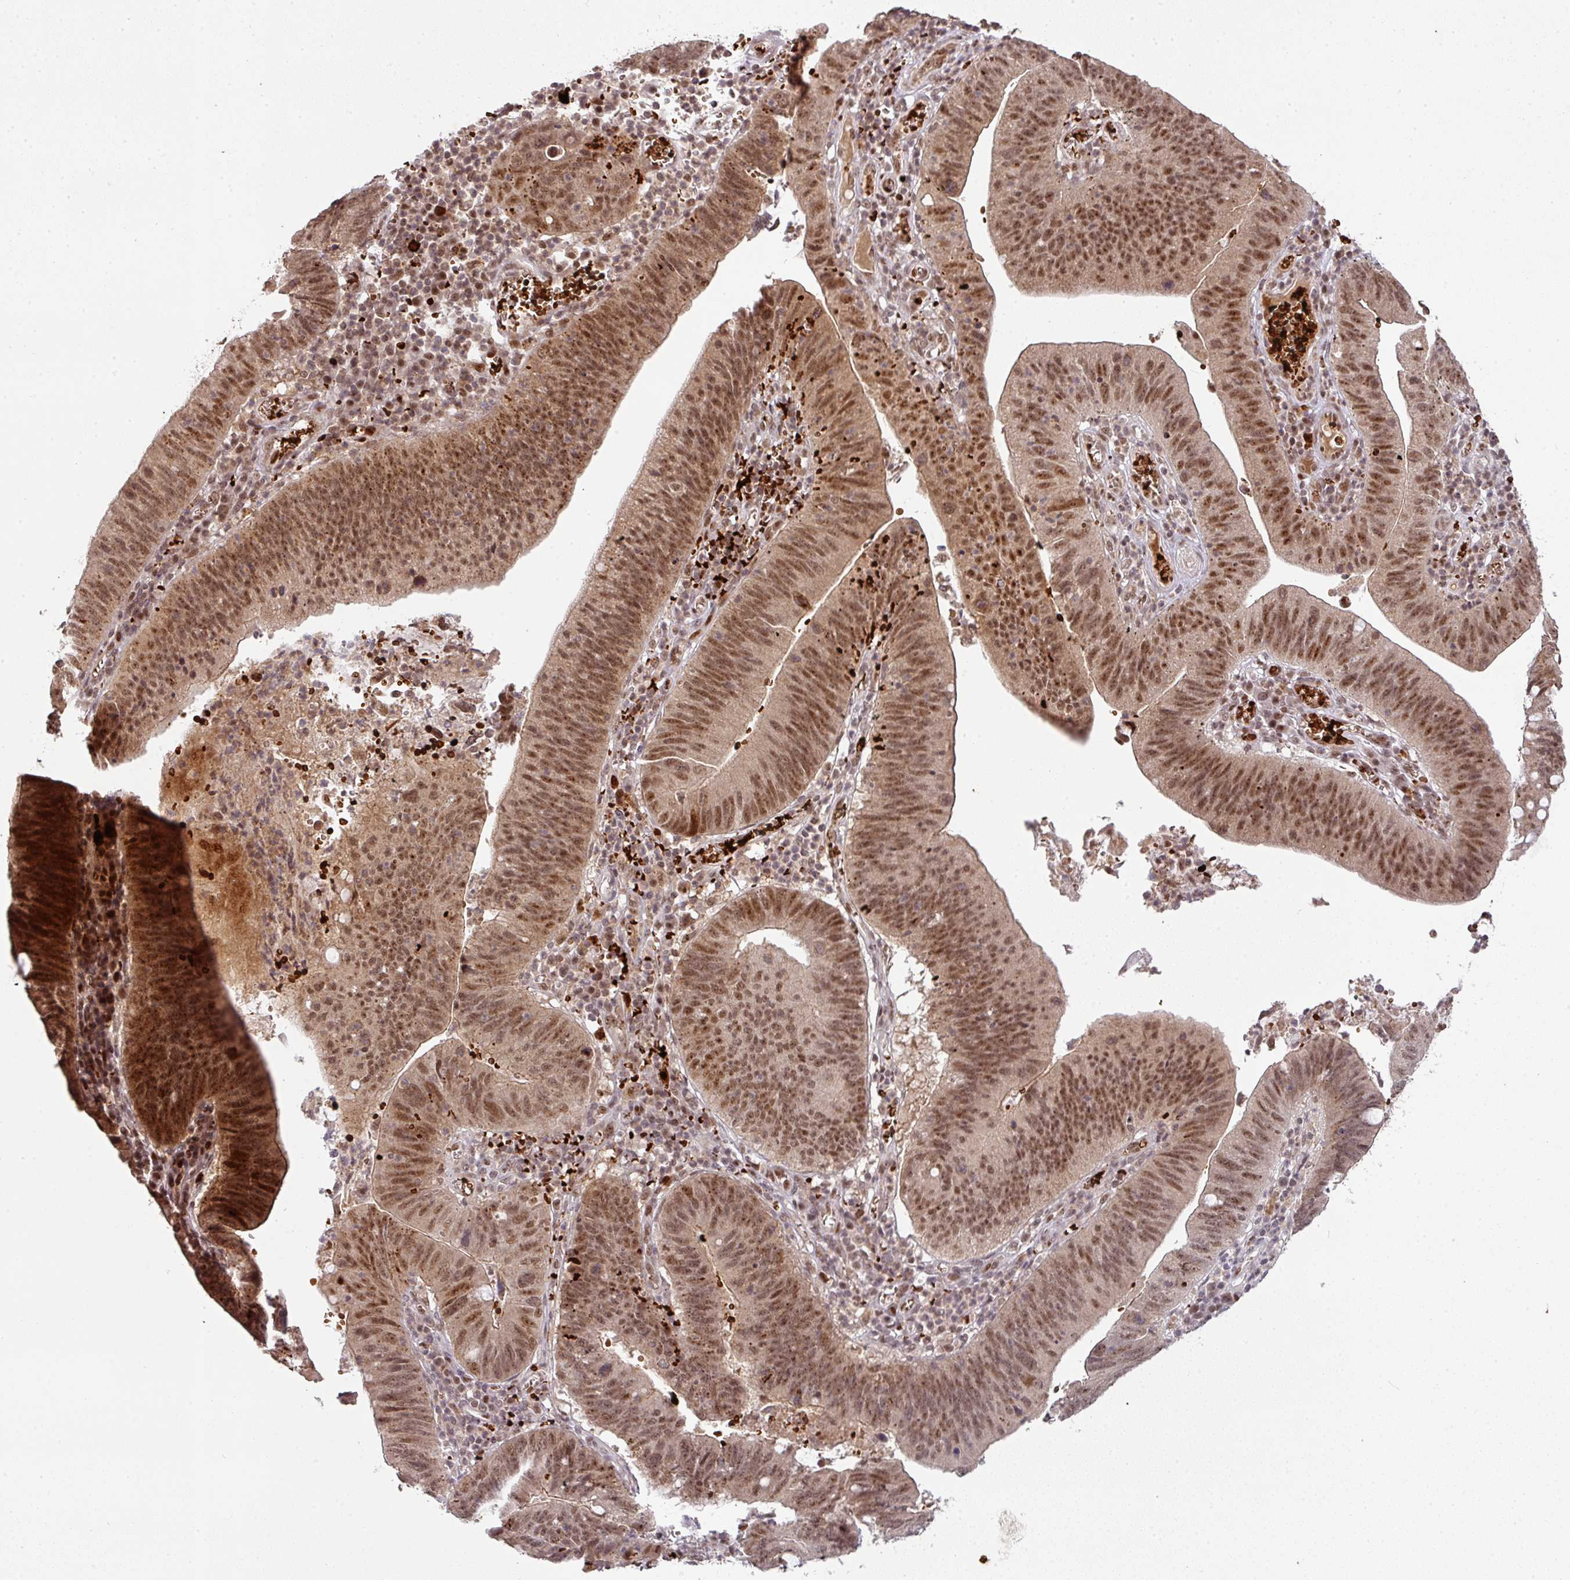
{"staining": {"intensity": "moderate", "quantity": ">75%", "location": "cytoplasmic/membranous,nuclear"}, "tissue": "stomach cancer", "cell_type": "Tumor cells", "image_type": "cancer", "snomed": [{"axis": "morphology", "description": "Adenocarcinoma, NOS"}, {"axis": "topography", "description": "Stomach"}], "caption": "Stomach cancer (adenocarcinoma) stained for a protein displays moderate cytoplasmic/membranous and nuclear positivity in tumor cells.", "gene": "NEIL1", "patient": {"sex": "male", "age": 59}}